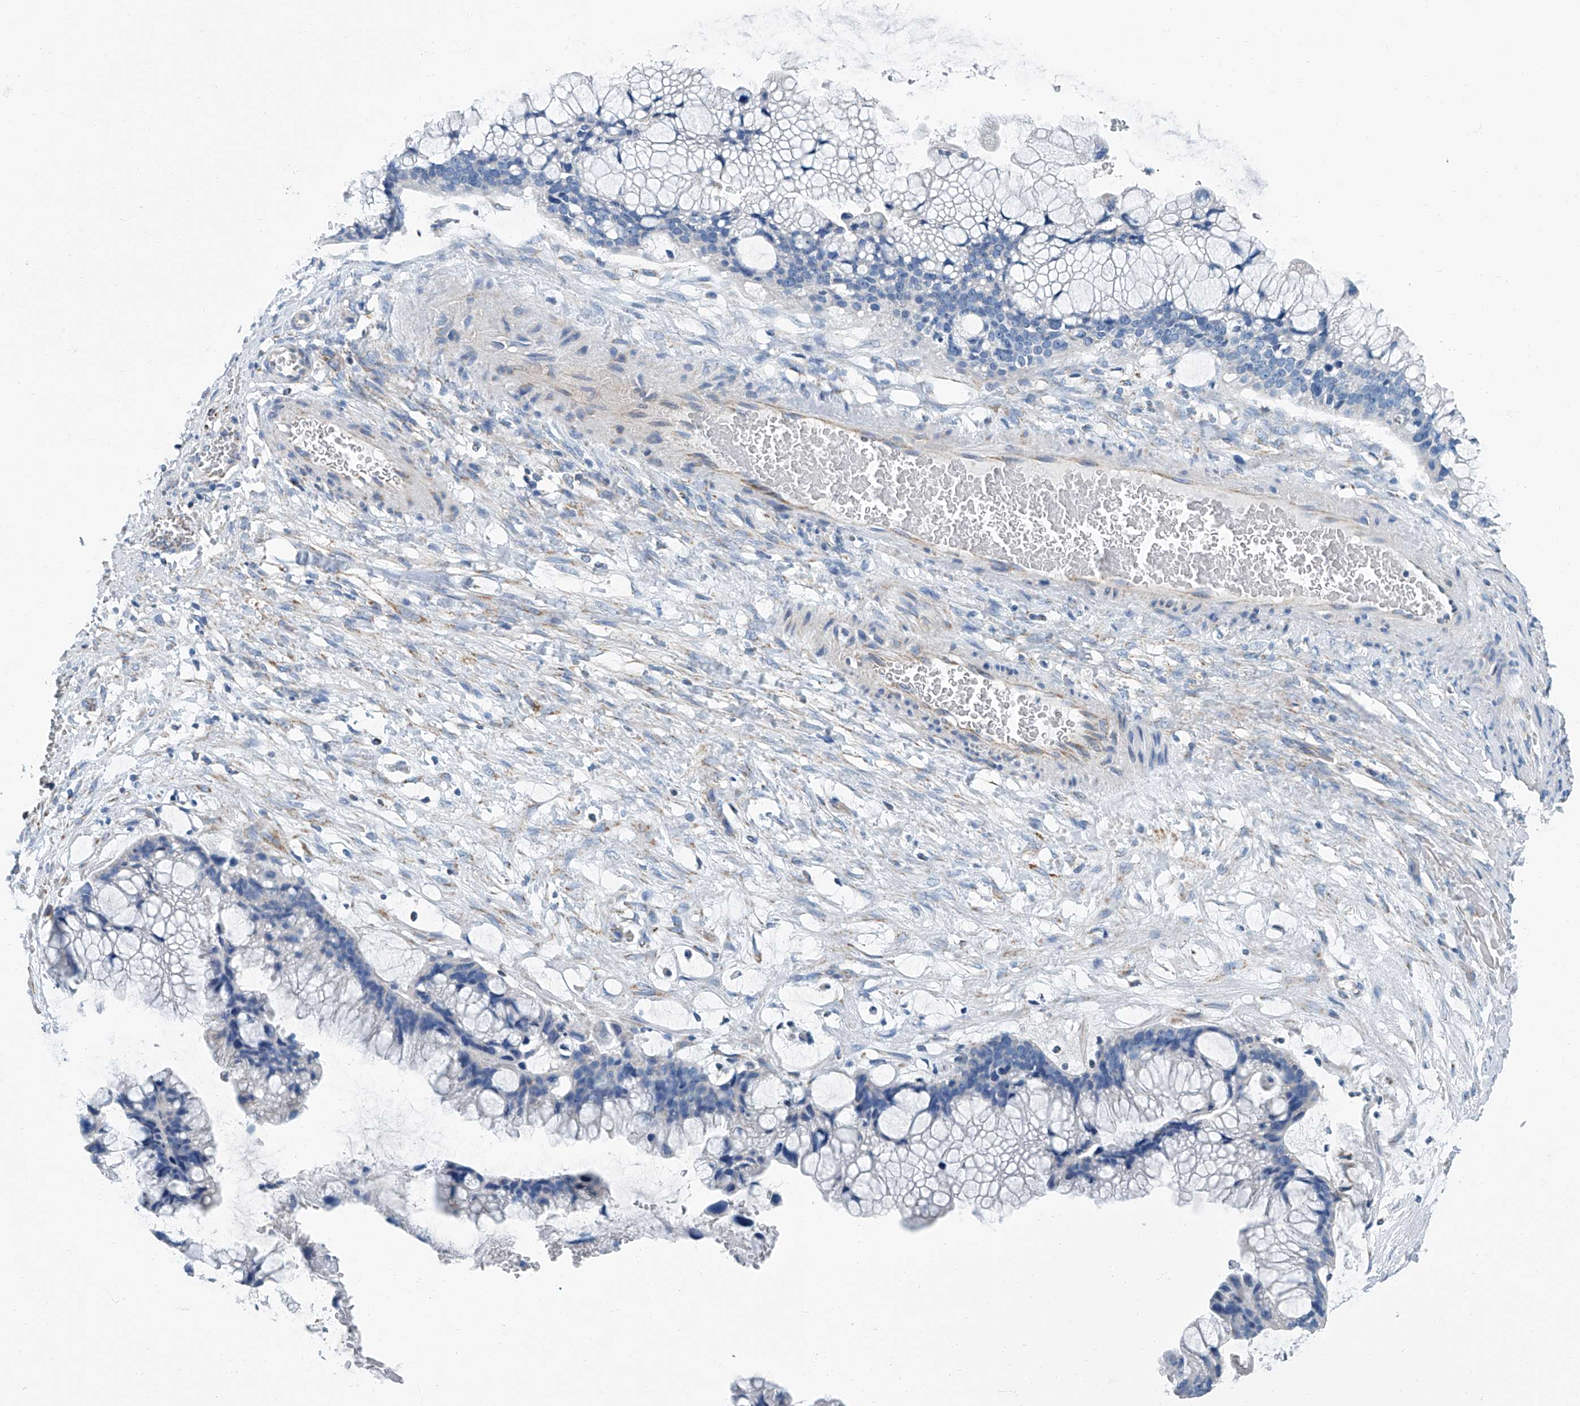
{"staining": {"intensity": "negative", "quantity": "none", "location": "none"}, "tissue": "ovarian cancer", "cell_type": "Tumor cells", "image_type": "cancer", "snomed": [{"axis": "morphology", "description": "Cystadenocarcinoma, mucinous, NOS"}, {"axis": "topography", "description": "Ovary"}], "caption": "Image shows no protein expression in tumor cells of ovarian cancer (mucinous cystadenocarcinoma) tissue.", "gene": "MT-ND1", "patient": {"sex": "female", "age": 37}}